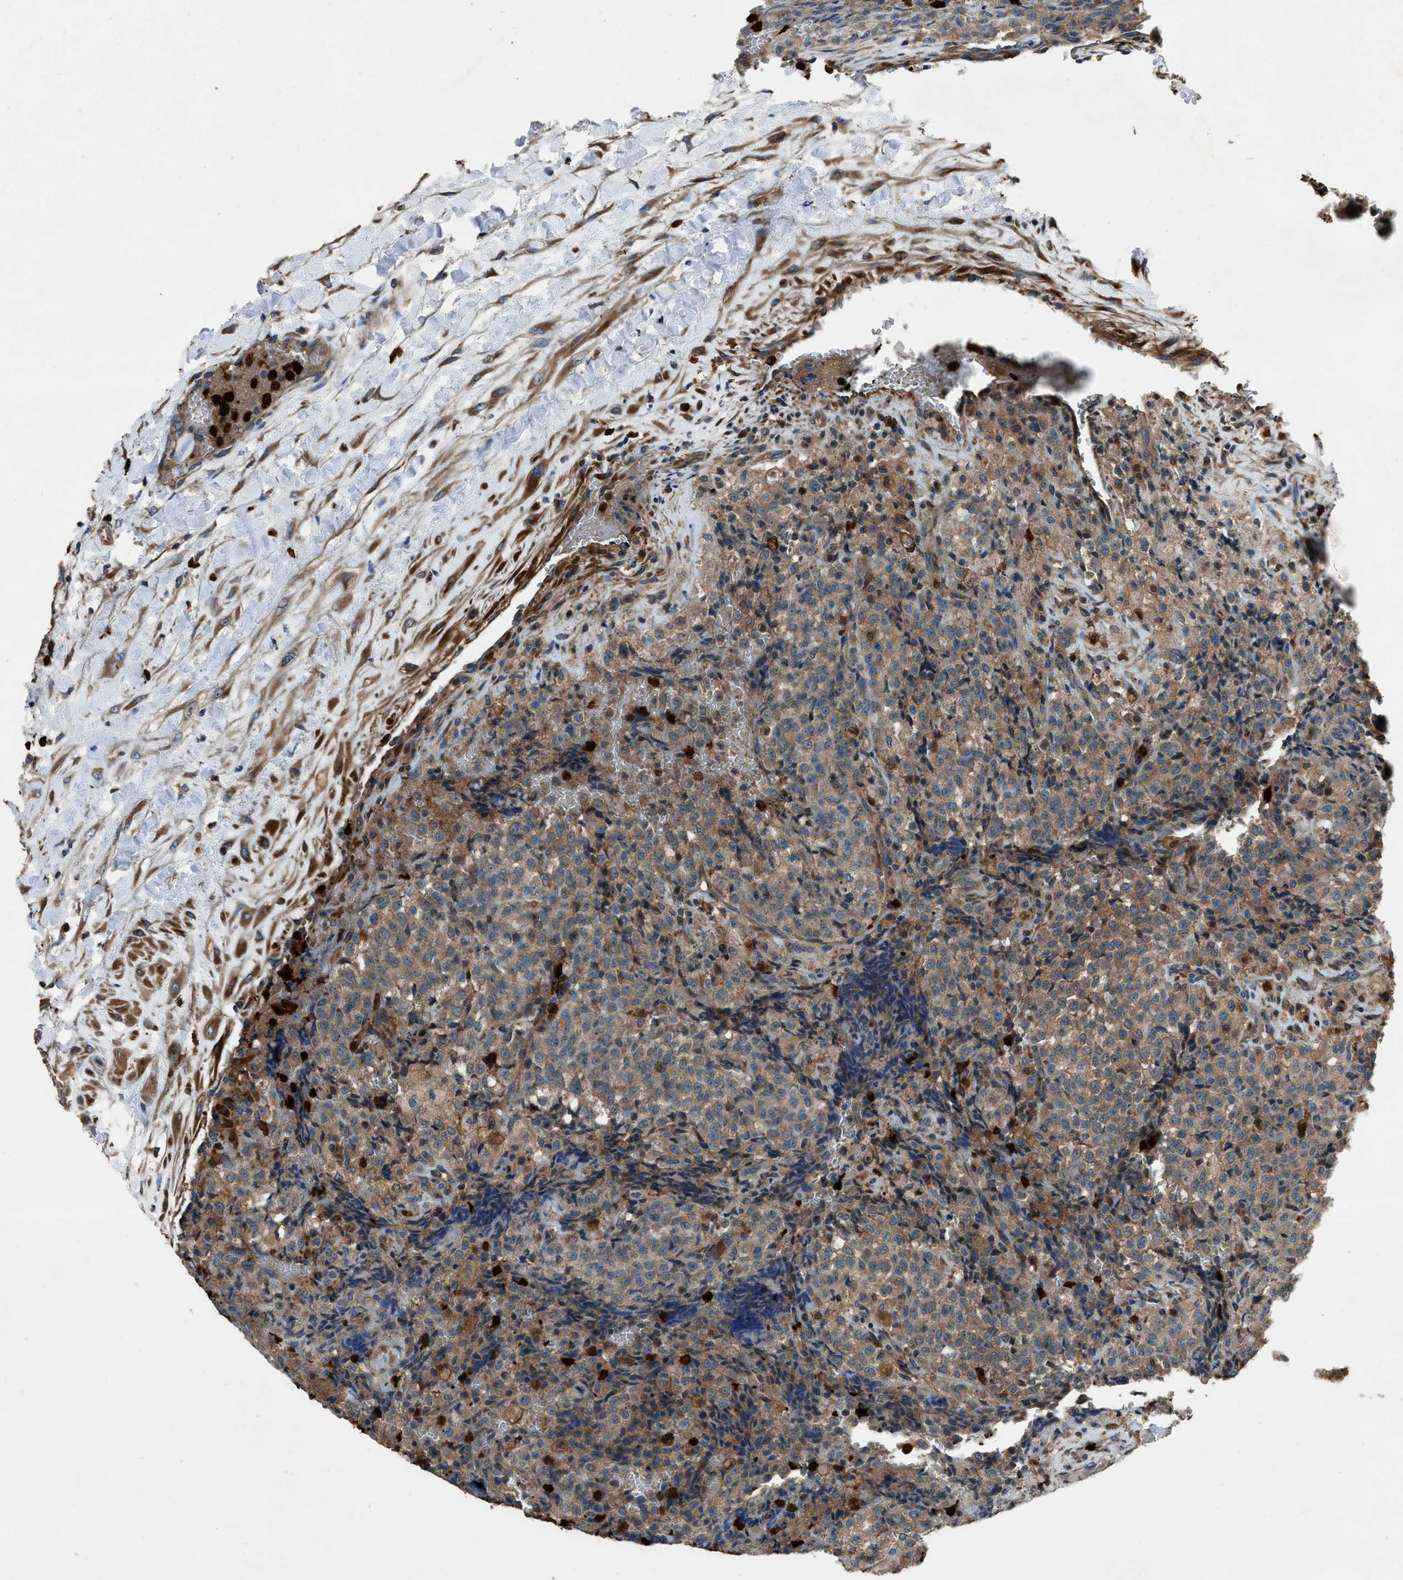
{"staining": {"intensity": "moderate", "quantity": ">75%", "location": "cytoplasmic/membranous"}, "tissue": "testis cancer", "cell_type": "Tumor cells", "image_type": "cancer", "snomed": [{"axis": "morphology", "description": "Seminoma, NOS"}, {"axis": "topography", "description": "Testis"}], "caption": "The photomicrograph demonstrates a brown stain indicating the presence of a protein in the cytoplasmic/membranous of tumor cells in seminoma (testis). The staining was performed using DAB (3,3'-diaminobenzidine) to visualize the protein expression in brown, while the nuclei were stained in blue with hematoxylin (Magnification: 20x).", "gene": "ANGPT1", "patient": {"sex": "male", "age": 59}}